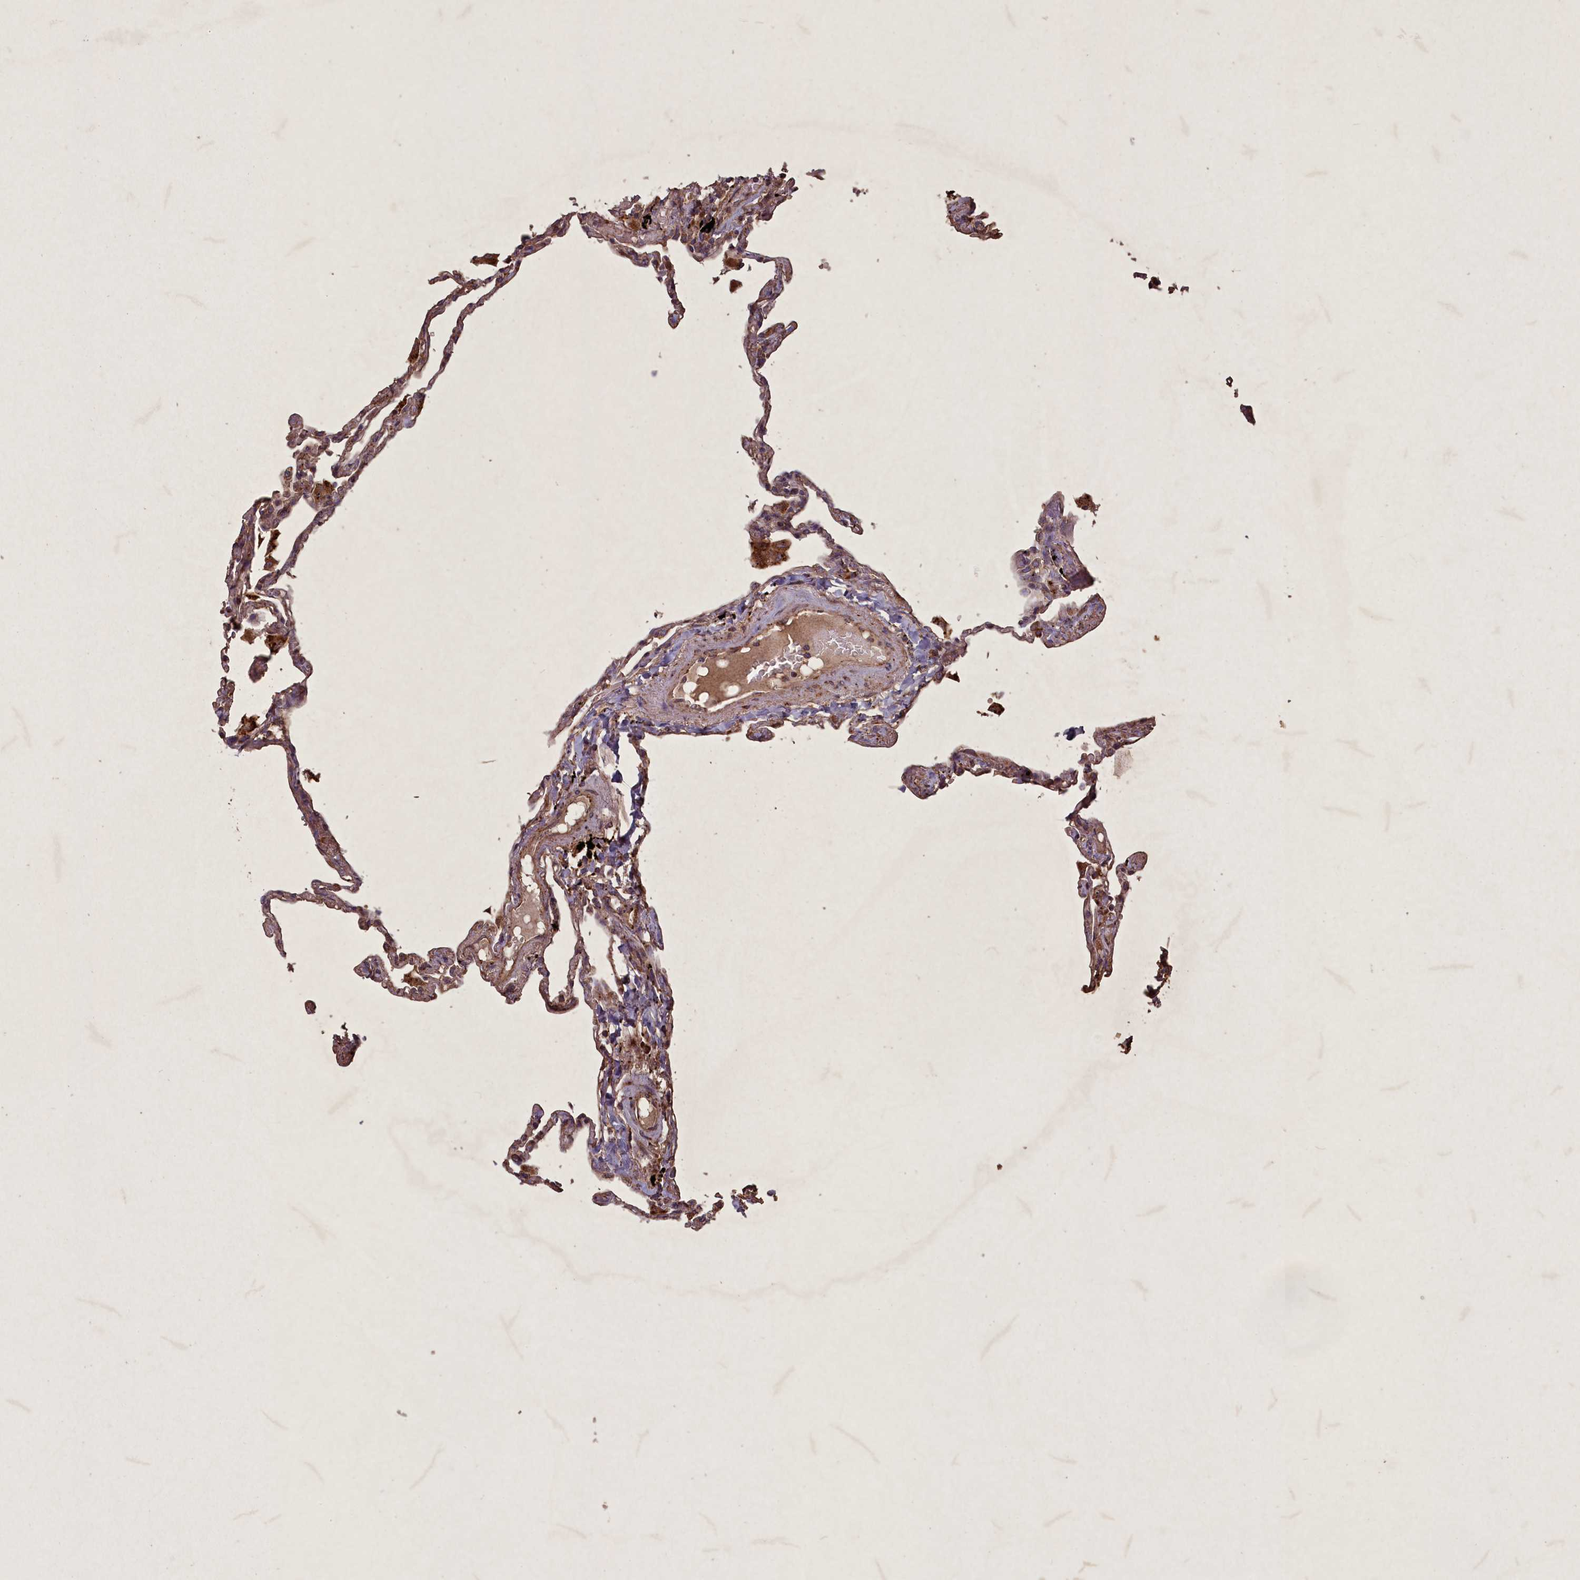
{"staining": {"intensity": "moderate", "quantity": ">75%", "location": "cytoplasmic/membranous"}, "tissue": "lung", "cell_type": "Alveolar cells", "image_type": "normal", "snomed": [{"axis": "morphology", "description": "Normal tissue, NOS"}, {"axis": "topography", "description": "Lung"}], "caption": "IHC of unremarkable lung exhibits medium levels of moderate cytoplasmic/membranous positivity in approximately >75% of alveolar cells.", "gene": "CIAO2B", "patient": {"sex": "female", "age": 67}}